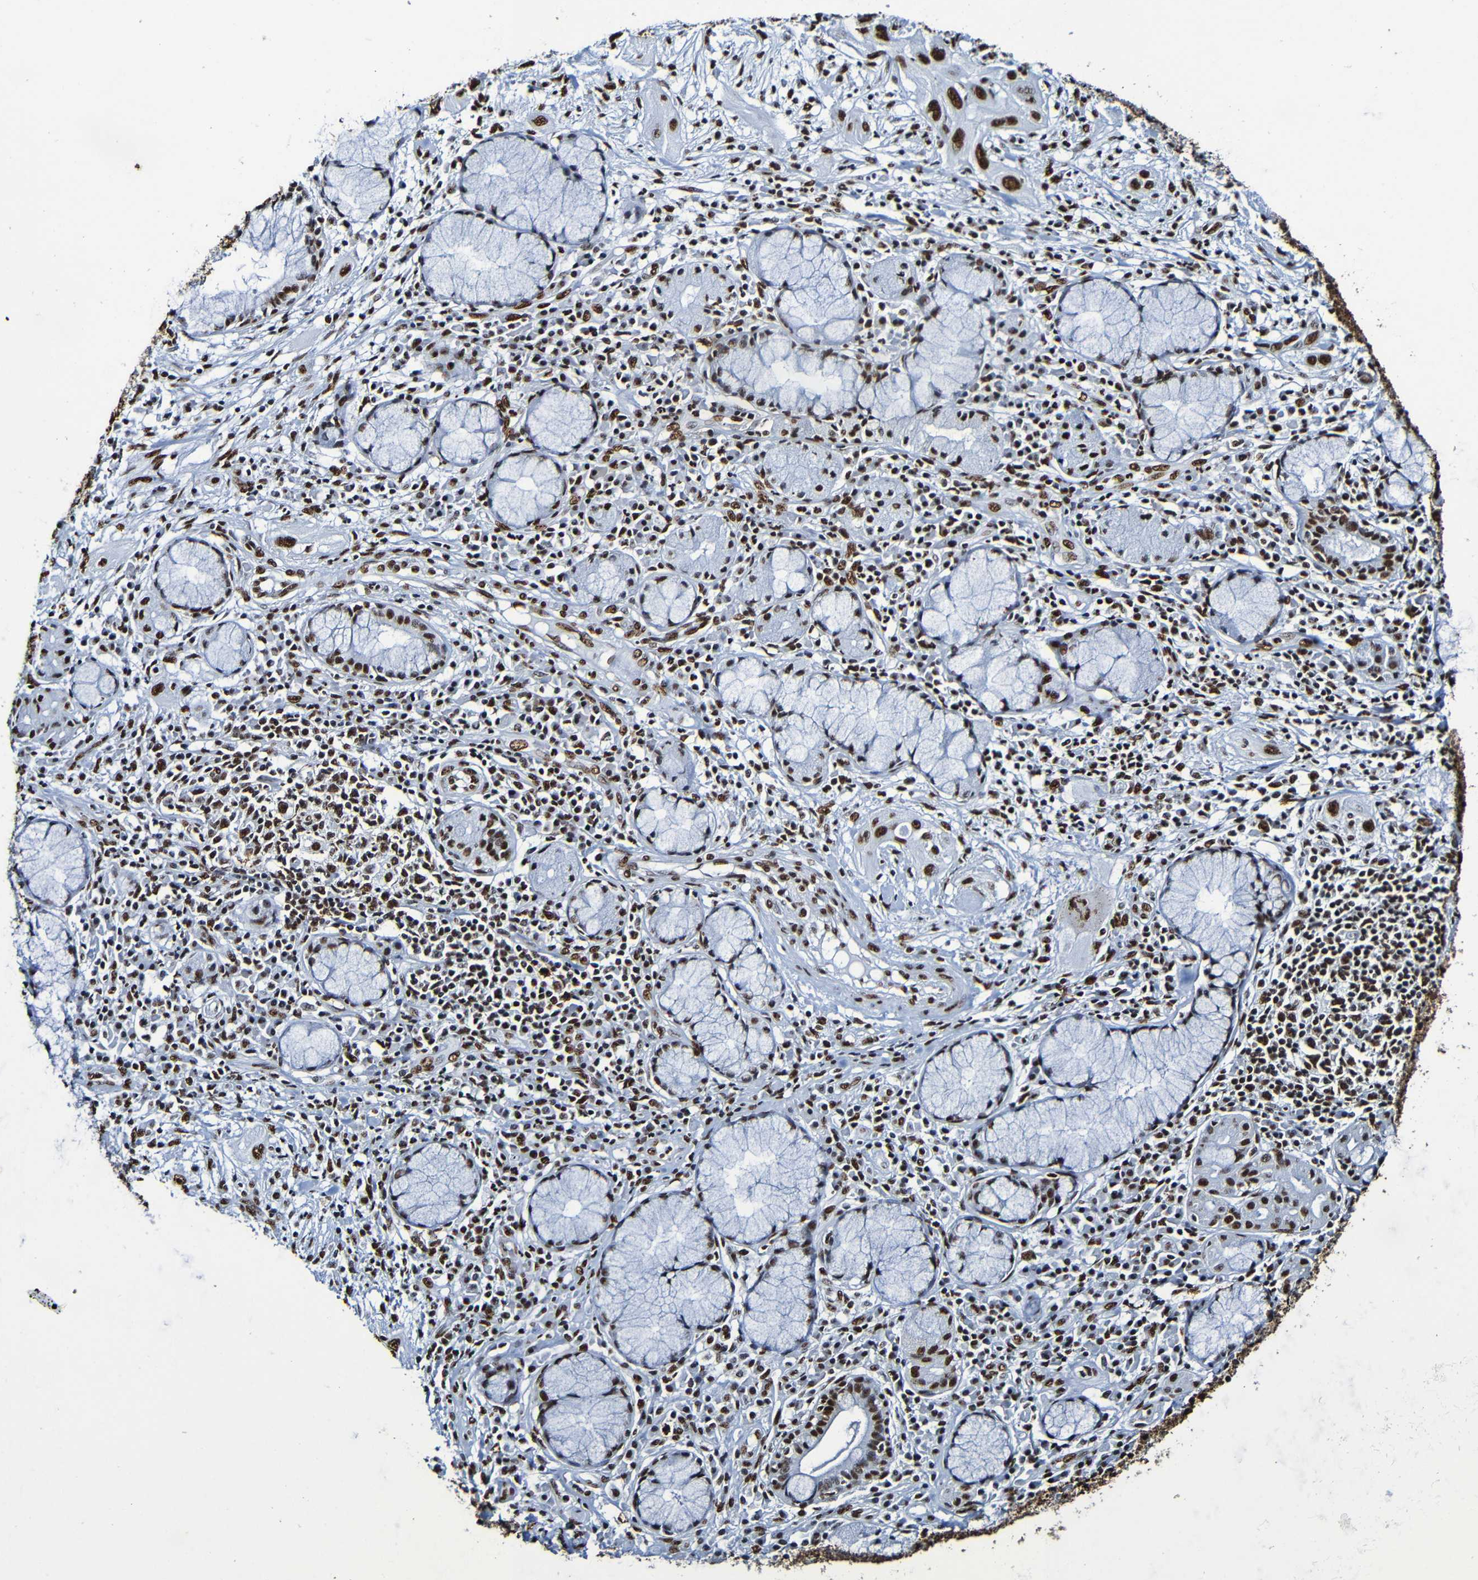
{"staining": {"intensity": "strong", "quantity": ">75%", "location": "nuclear"}, "tissue": "lung cancer", "cell_type": "Tumor cells", "image_type": "cancer", "snomed": [{"axis": "morphology", "description": "Squamous cell carcinoma, NOS"}, {"axis": "topography", "description": "Lung"}], "caption": "Protein expression analysis of lung cancer (squamous cell carcinoma) shows strong nuclear staining in about >75% of tumor cells.", "gene": "SRSF3", "patient": {"sex": "female", "age": 47}}